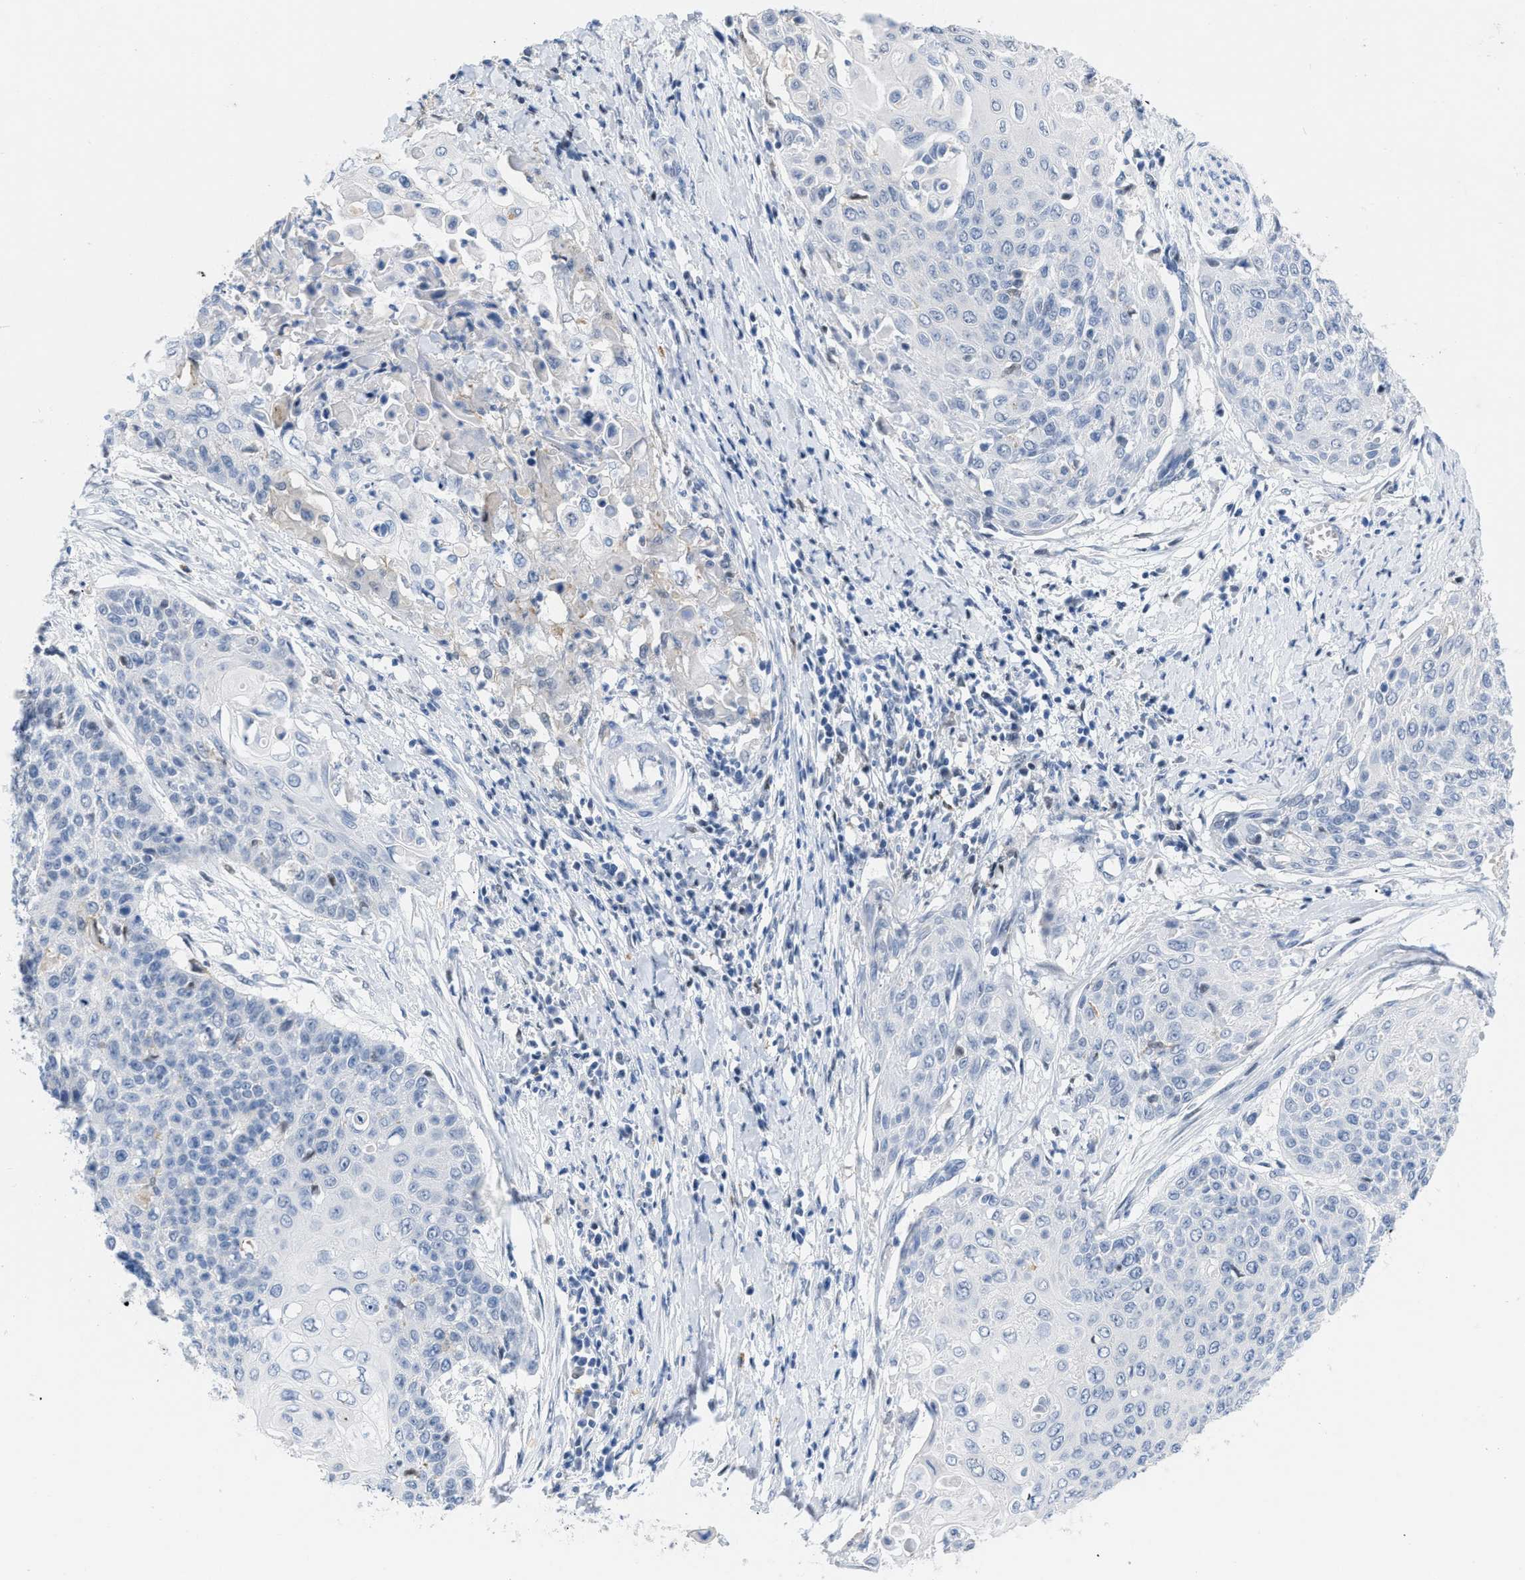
{"staining": {"intensity": "negative", "quantity": "none", "location": "none"}, "tissue": "cervical cancer", "cell_type": "Tumor cells", "image_type": "cancer", "snomed": [{"axis": "morphology", "description": "Squamous cell carcinoma, NOS"}, {"axis": "topography", "description": "Cervix"}], "caption": "IHC micrograph of neoplastic tissue: human cervical cancer (squamous cell carcinoma) stained with DAB displays no significant protein positivity in tumor cells.", "gene": "BOLL", "patient": {"sex": "female", "age": 39}}